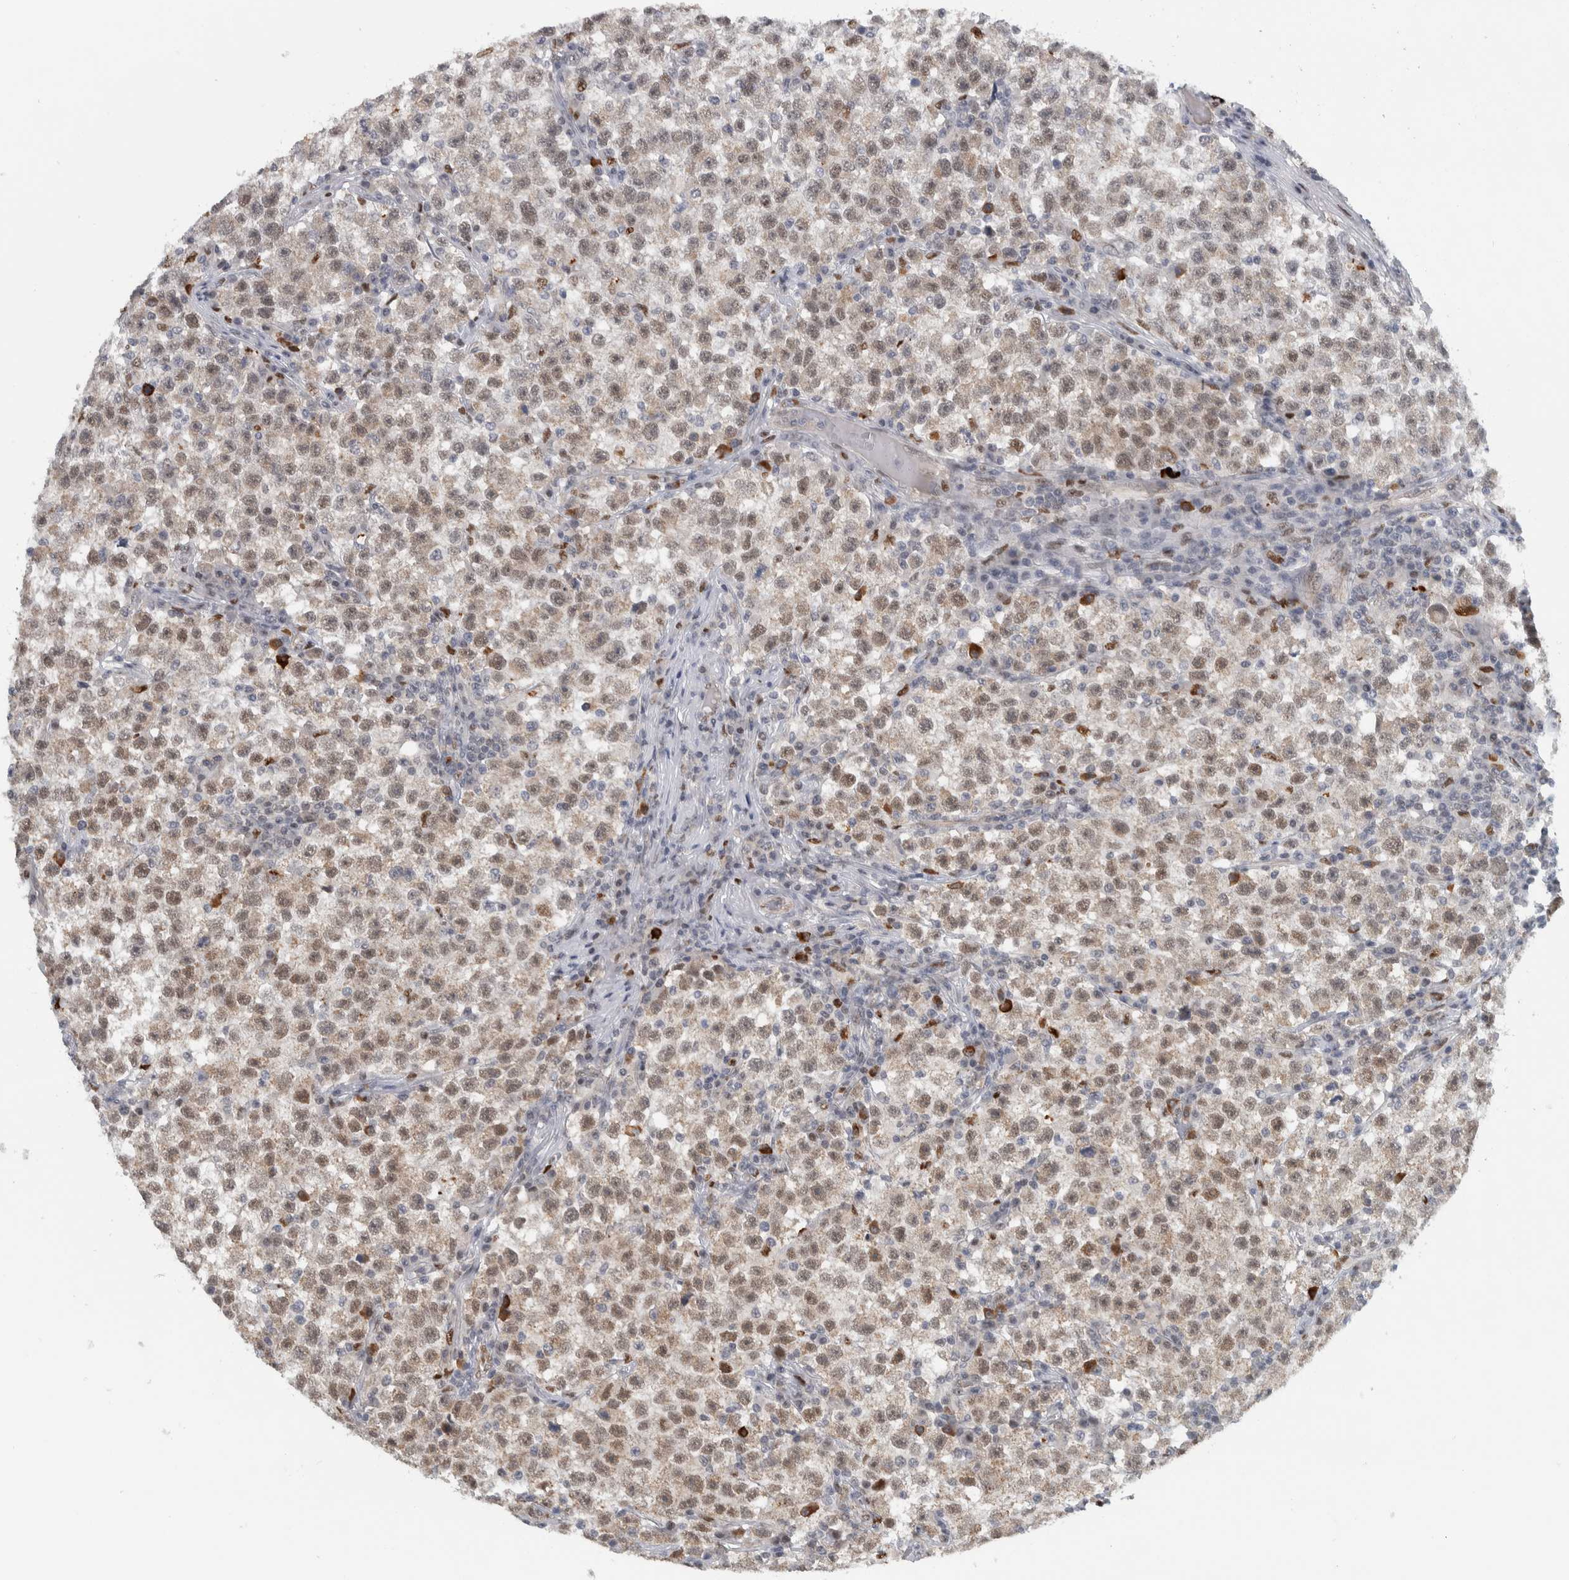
{"staining": {"intensity": "weak", "quantity": ">75%", "location": "cytoplasmic/membranous,nuclear"}, "tissue": "testis cancer", "cell_type": "Tumor cells", "image_type": "cancer", "snomed": [{"axis": "morphology", "description": "Seminoma, NOS"}, {"axis": "topography", "description": "Testis"}], "caption": "There is low levels of weak cytoplasmic/membranous and nuclear expression in tumor cells of seminoma (testis), as demonstrated by immunohistochemical staining (brown color).", "gene": "ADPRM", "patient": {"sex": "male", "age": 22}}